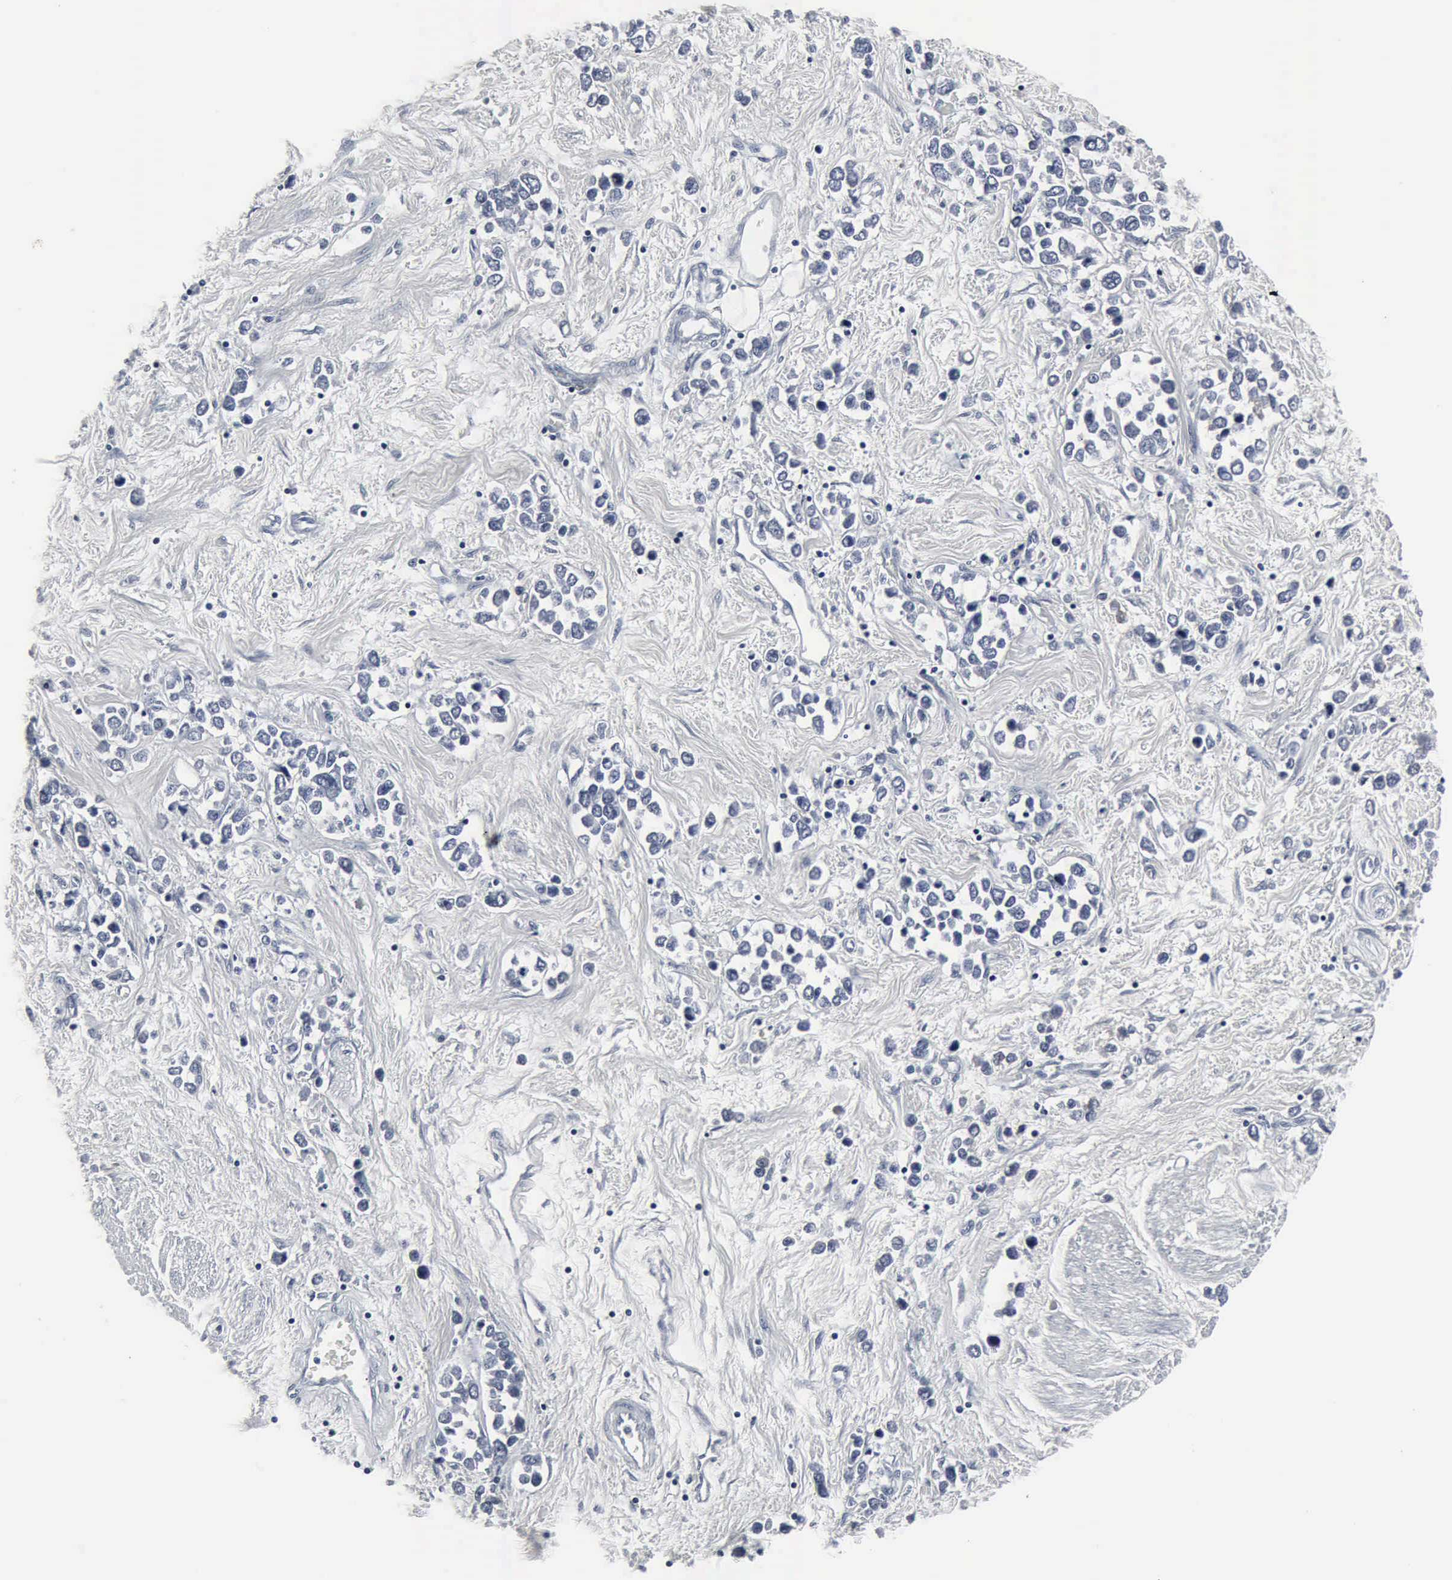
{"staining": {"intensity": "negative", "quantity": "none", "location": "none"}, "tissue": "stomach cancer", "cell_type": "Tumor cells", "image_type": "cancer", "snomed": [{"axis": "morphology", "description": "Adenocarcinoma, NOS"}, {"axis": "topography", "description": "Stomach, upper"}], "caption": "The micrograph demonstrates no staining of tumor cells in adenocarcinoma (stomach). (Brightfield microscopy of DAB (3,3'-diaminobenzidine) immunohistochemistry at high magnification).", "gene": "SNAP25", "patient": {"sex": "male", "age": 76}}